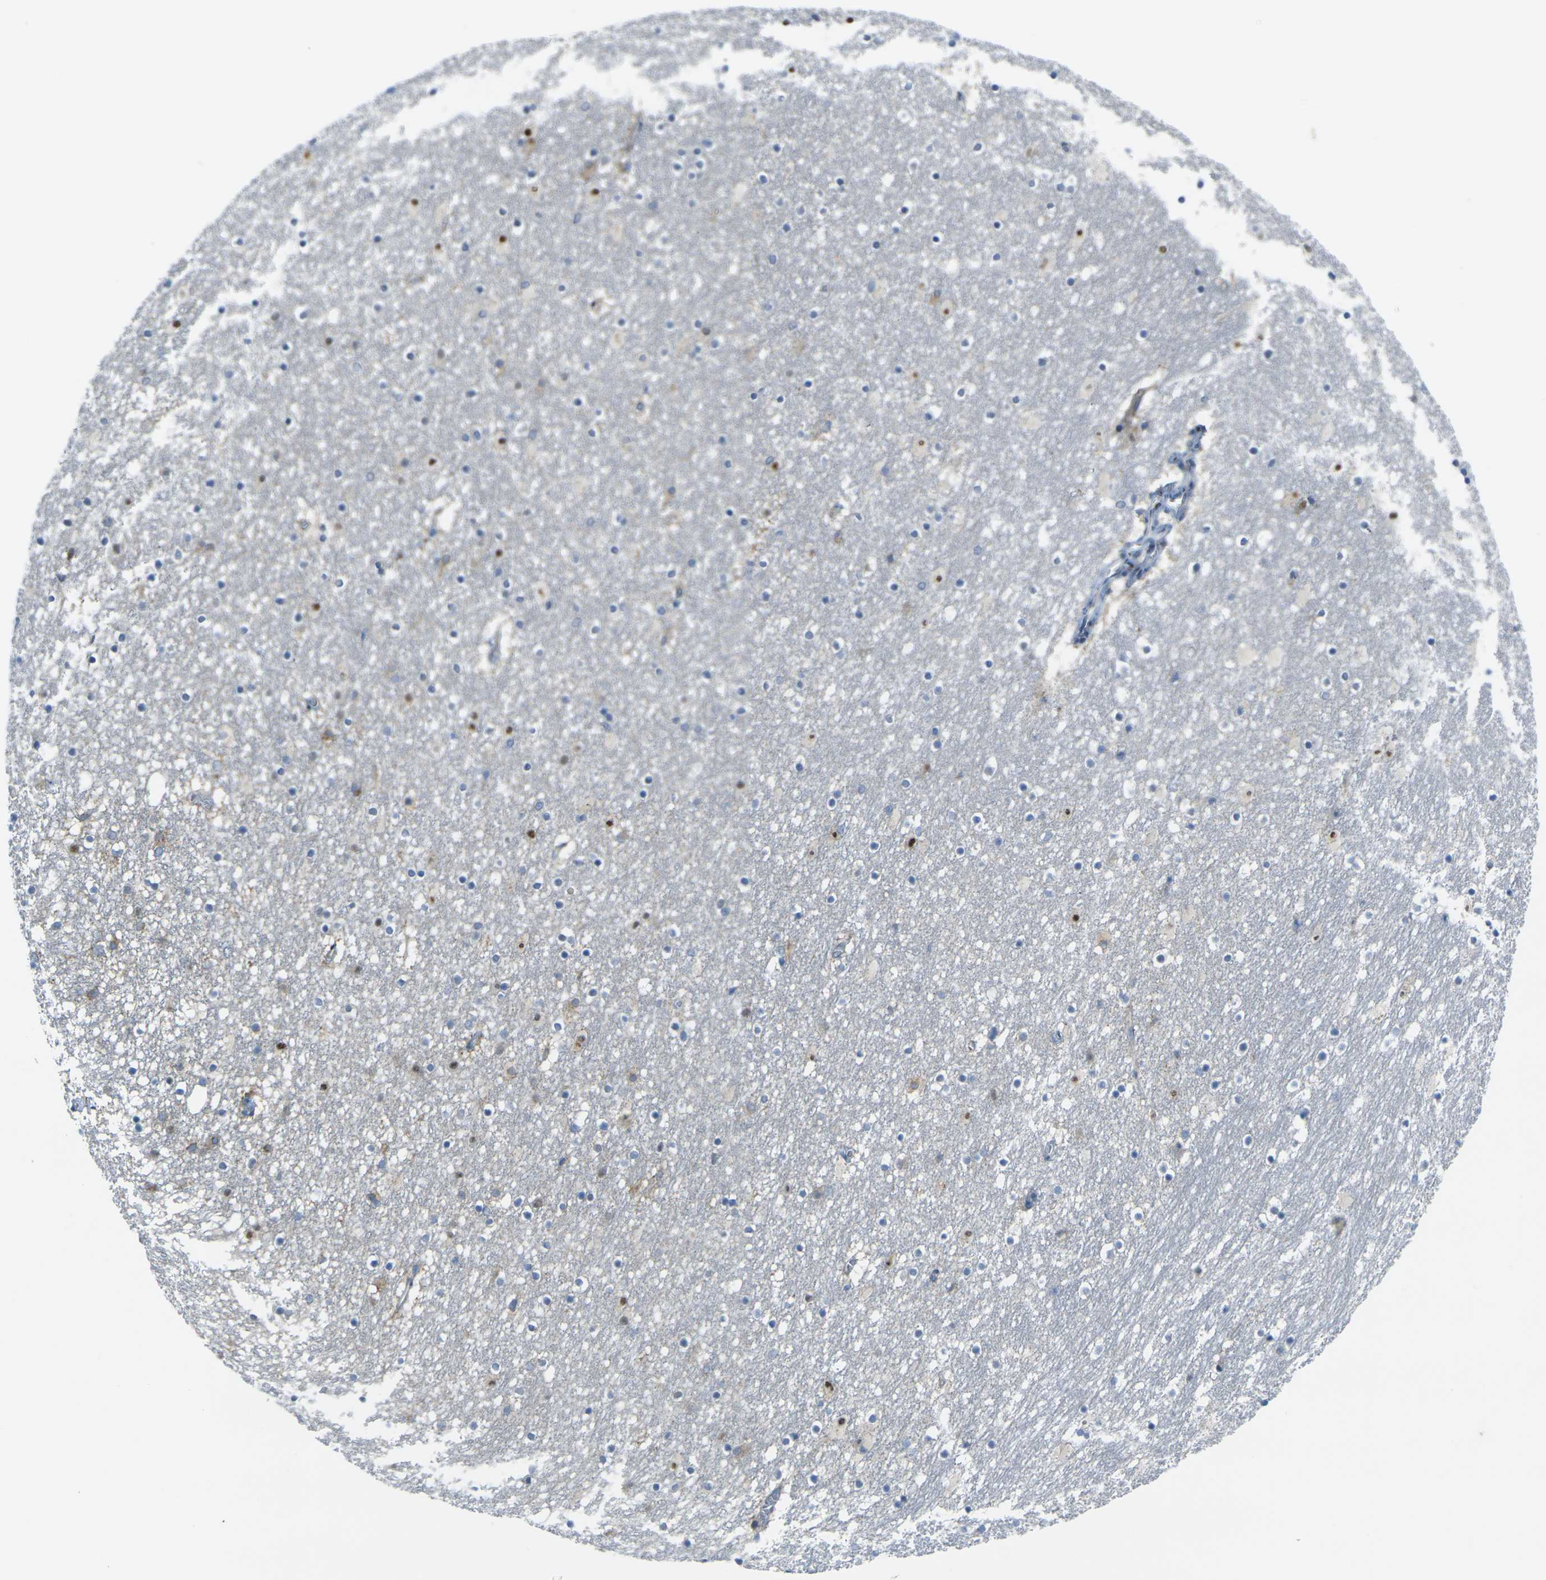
{"staining": {"intensity": "moderate", "quantity": "<25%", "location": "cytoplasmic/membranous"}, "tissue": "caudate", "cell_type": "Glial cells", "image_type": "normal", "snomed": [{"axis": "morphology", "description": "Normal tissue, NOS"}, {"axis": "topography", "description": "Lateral ventricle wall"}], "caption": "Caudate stained with IHC reveals moderate cytoplasmic/membranous positivity in approximately <25% of glial cells.", "gene": "CELSR2", "patient": {"sex": "male", "age": 45}}